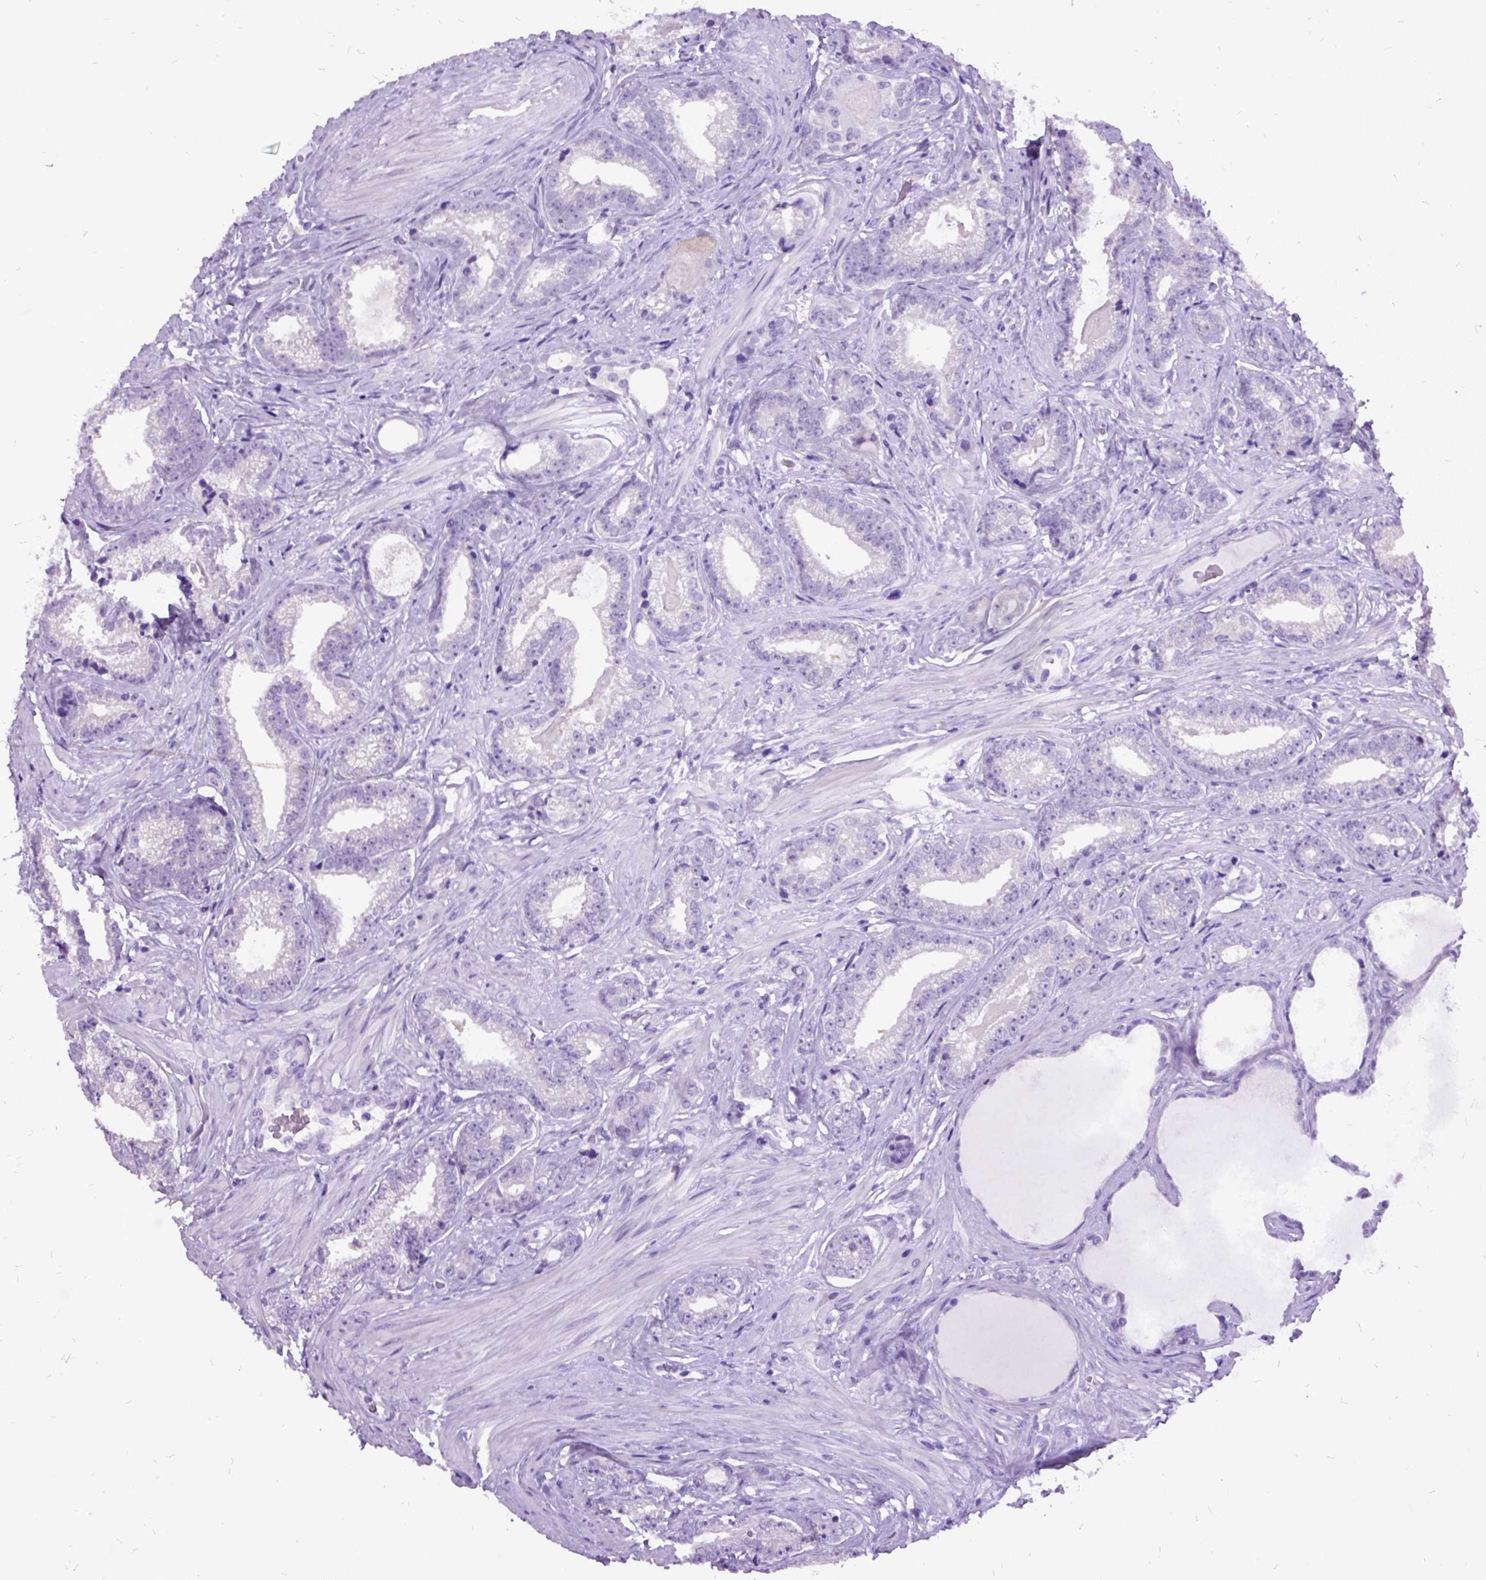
{"staining": {"intensity": "negative", "quantity": "none", "location": "none"}, "tissue": "prostate cancer", "cell_type": "Tumor cells", "image_type": "cancer", "snomed": [{"axis": "morphology", "description": "Adenocarcinoma, Low grade"}, {"axis": "topography", "description": "Prostate"}], "caption": "High power microscopy micrograph of an immunohistochemistry (IHC) photomicrograph of prostate cancer (low-grade adenocarcinoma), revealing no significant positivity in tumor cells.", "gene": "NEUROD4", "patient": {"sex": "male", "age": 61}}